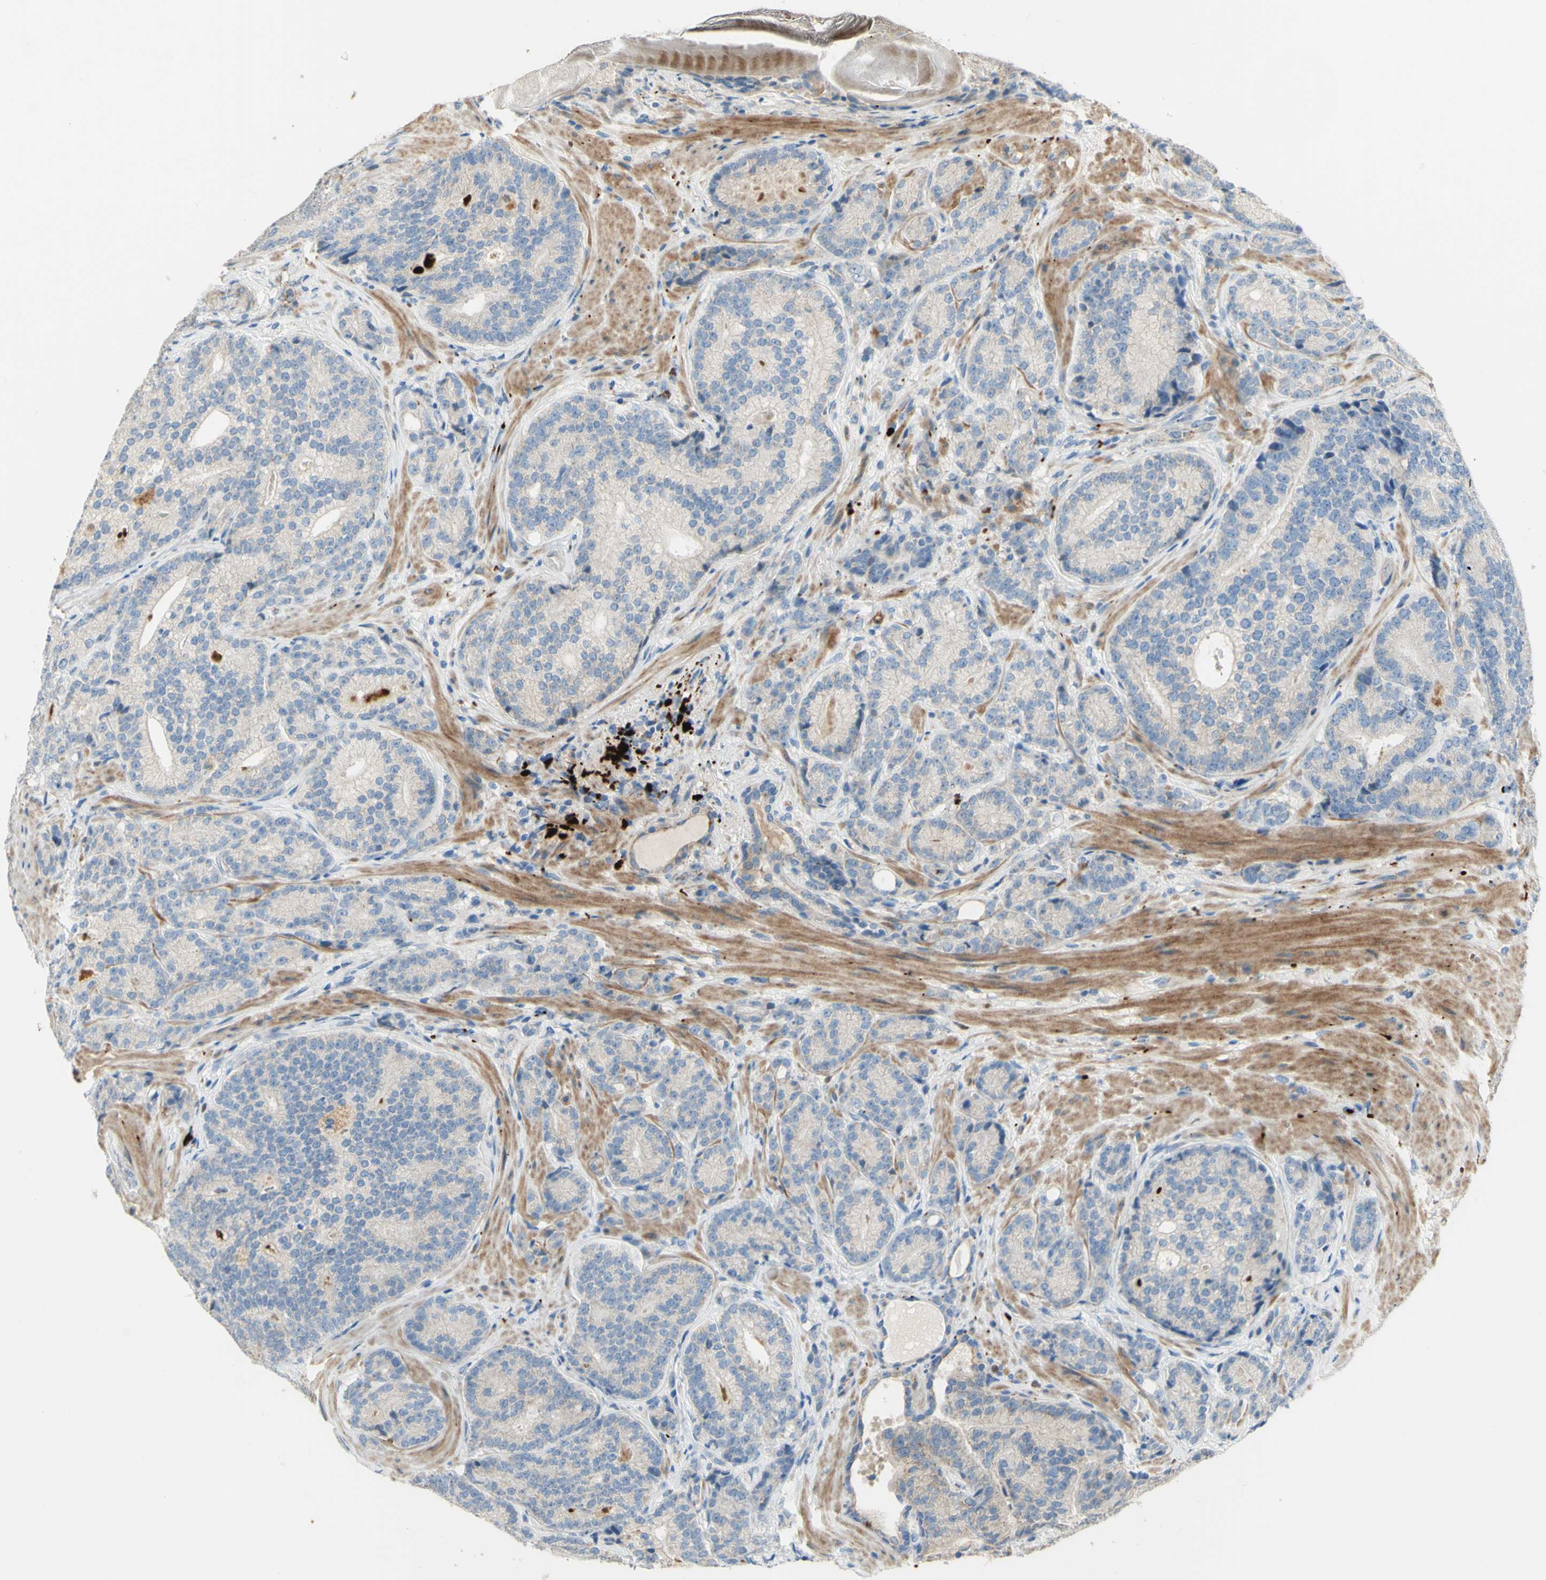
{"staining": {"intensity": "weak", "quantity": "<25%", "location": "cytoplasmic/membranous"}, "tissue": "prostate cancer", "cell_type": "Tumor cells", "image_type": "cancer", "snomed": [{"axis": "morphology", "description": "Adenocarcinoma, High grade"}, {"axis": "topography", "description": "Prostate"}], "caption": "Protein analysis of prostate adenocarcinoma (high-grade) exhibits no significant staining in tumor cells.", "gene": "GAN", "patient": {"sex": "male", "age": 61}}